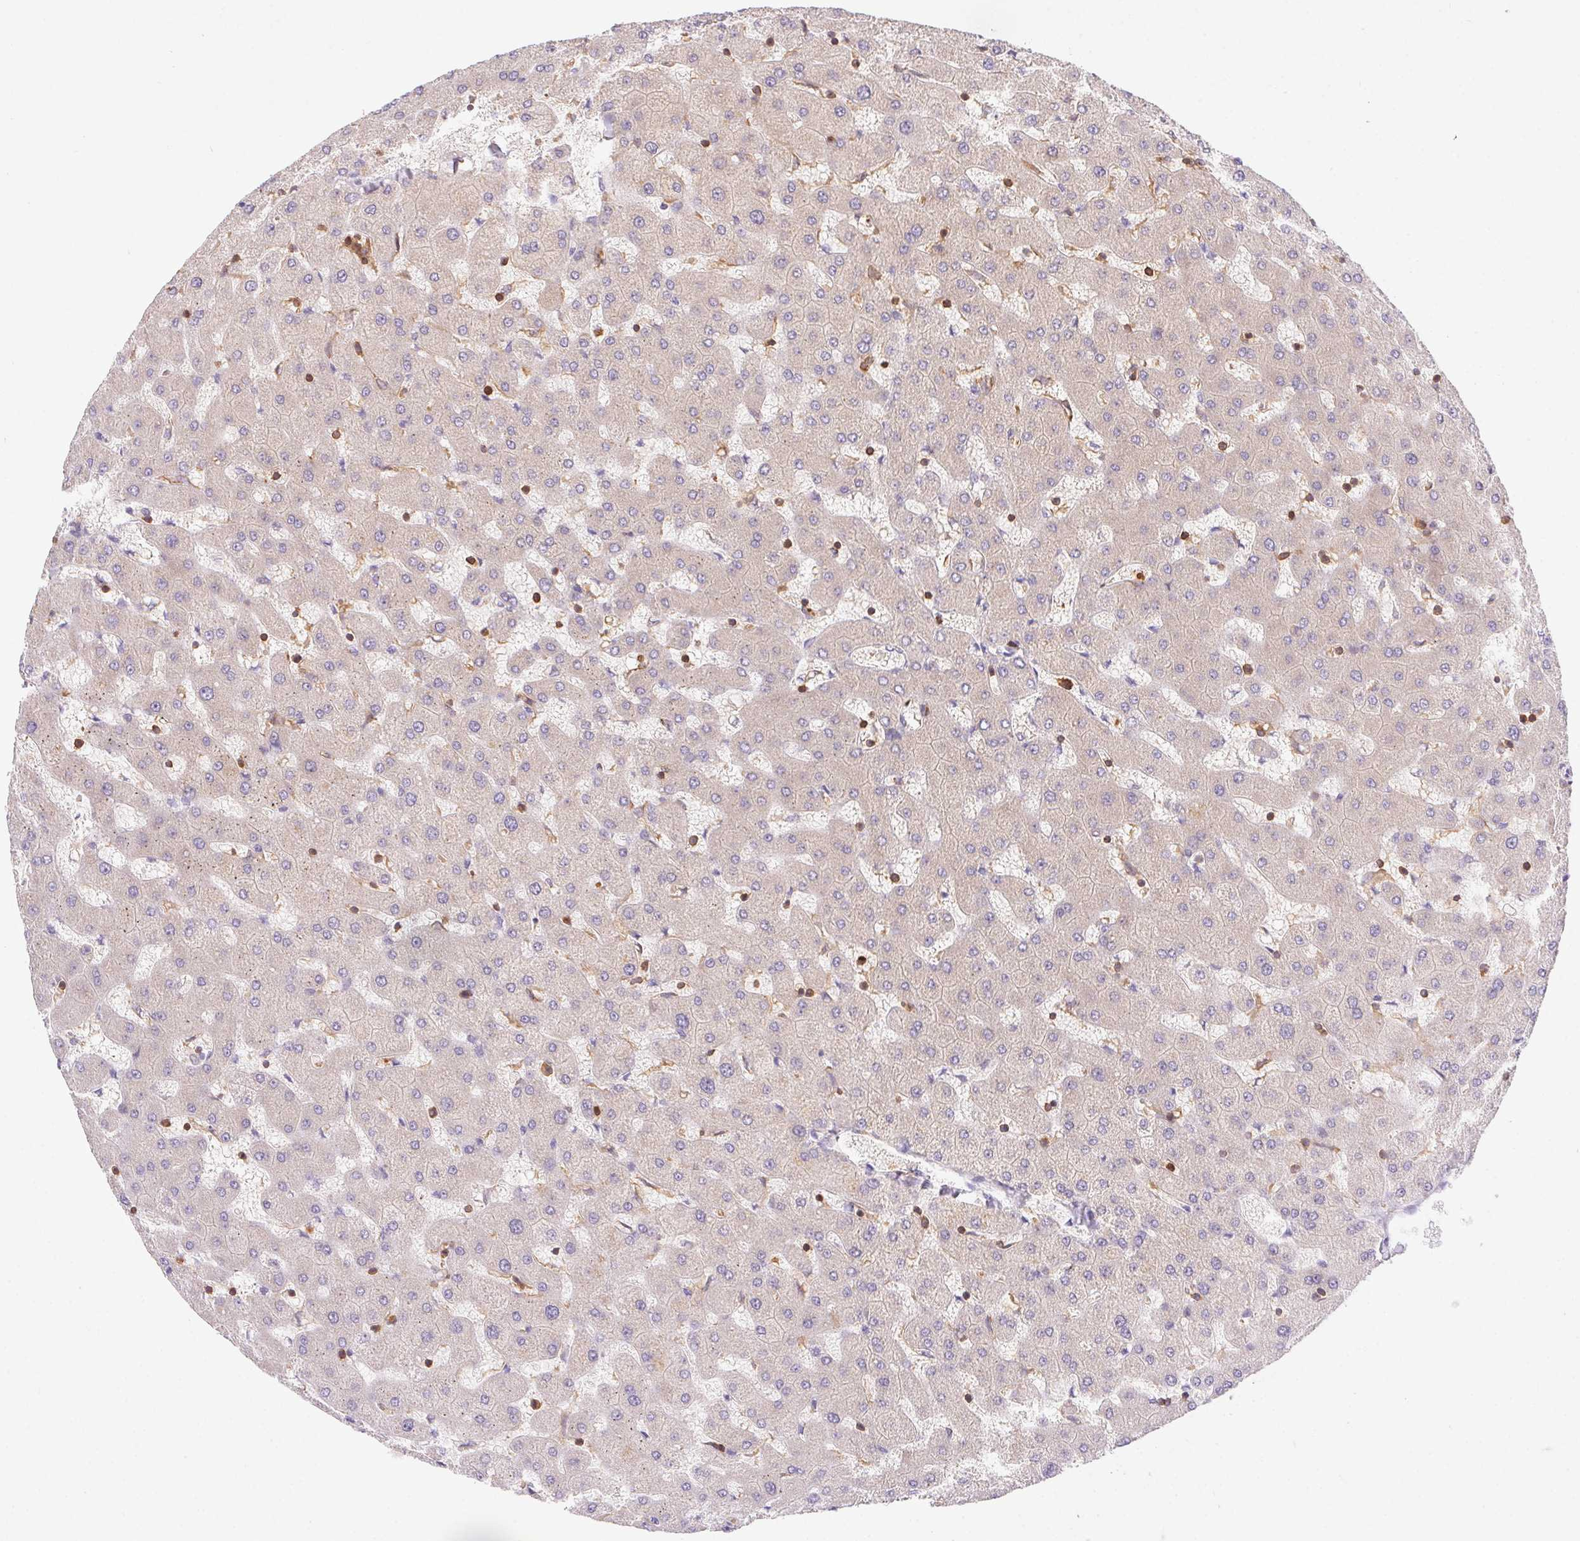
{"staining": {"intensity": "negative", "quantity": "none", "location": "none"}, "tissue": "liver", "cell_type": "Cholangiocytes", "image_type": "normal", "snomed": [{"axis": "morphology", "description": "Normal tissue, NOS"}, {"axis": "topography", "description": "Liver"}], "caption": "Immunohistochemistry micrograph of benign liver stained for a protein (brown), which shows no expression in cholangiocytes.", "gene": "APBB1IP", "patient": {"sex": "female", "age": 63}}